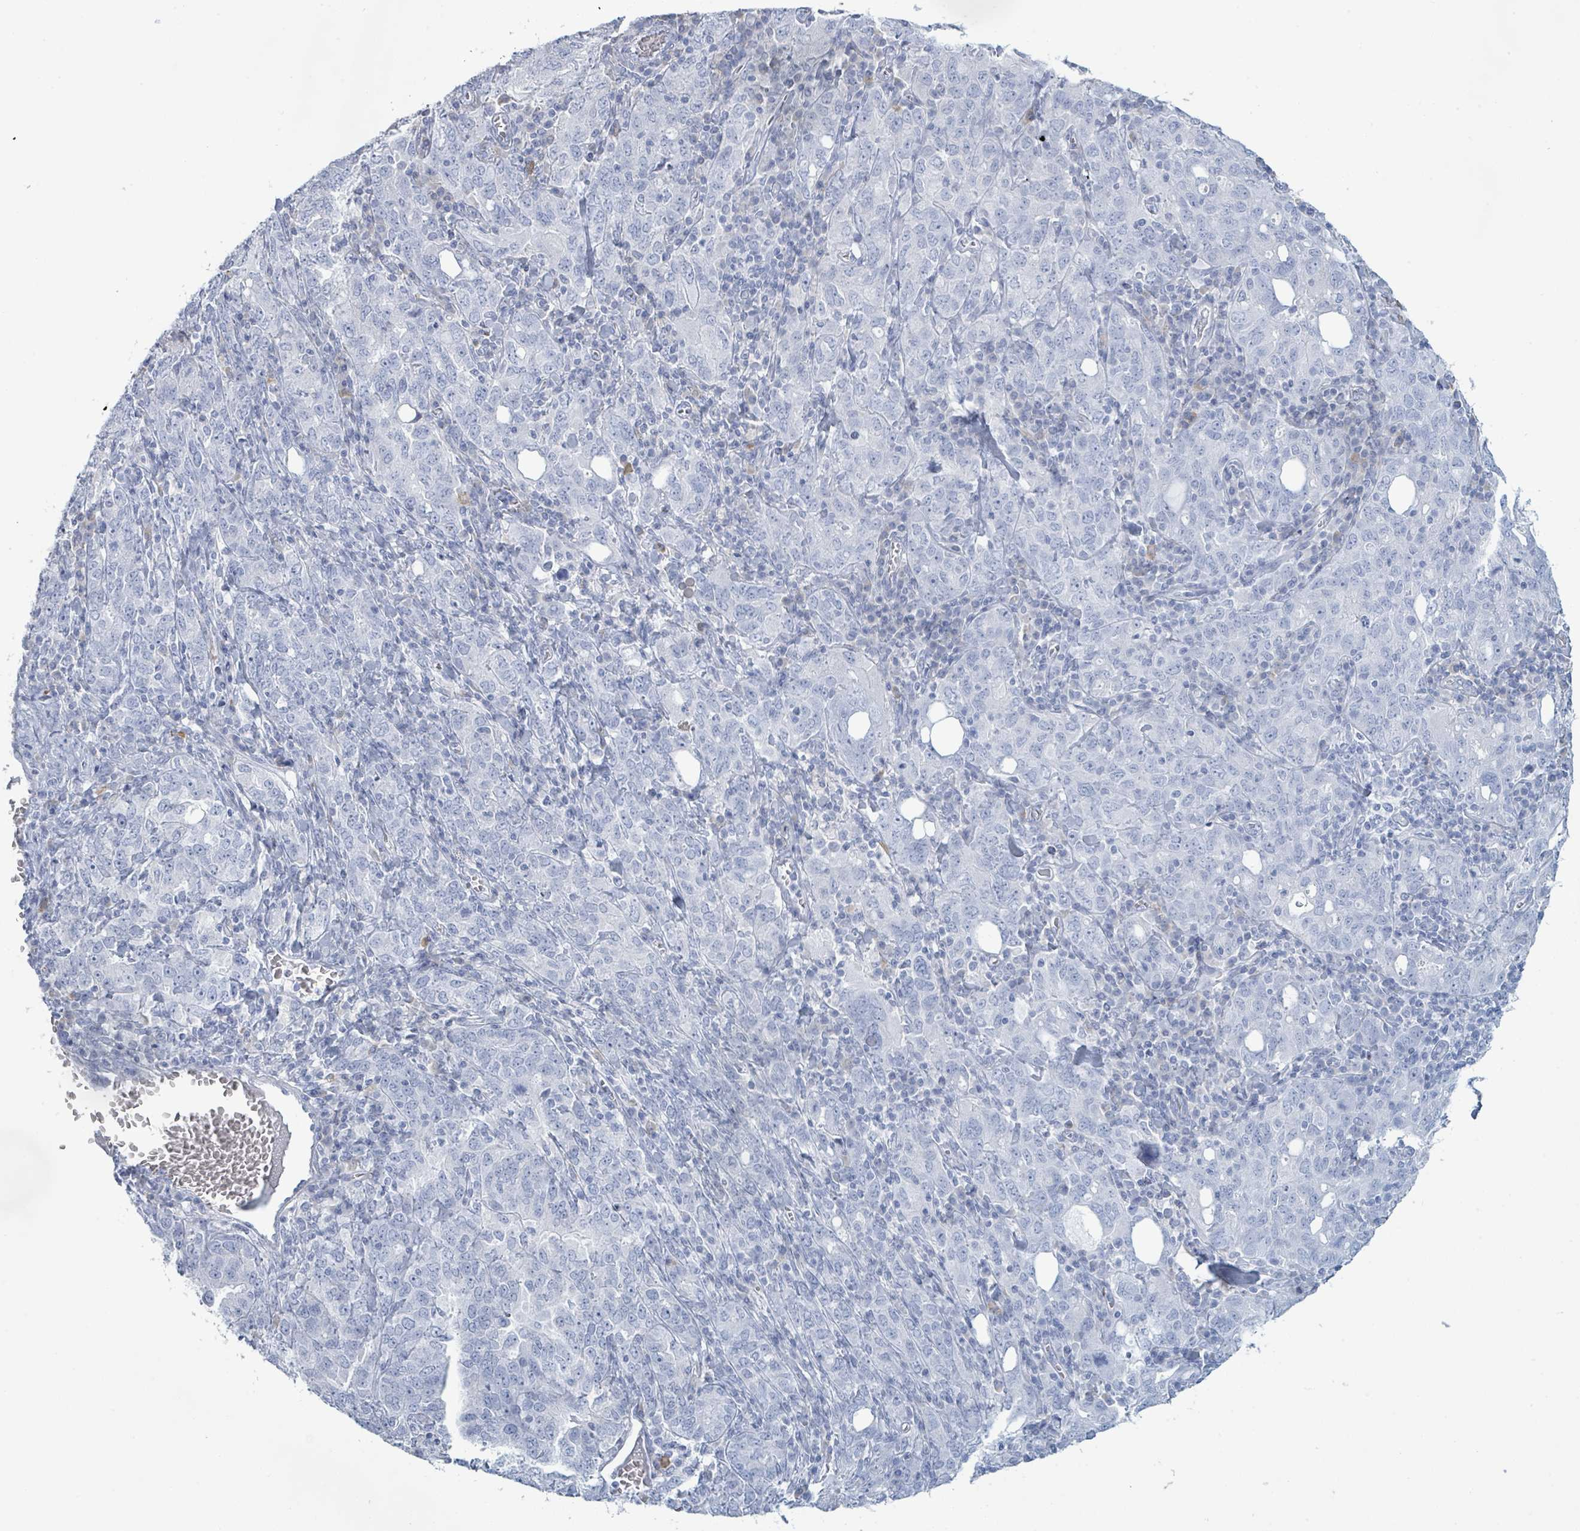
{"staining": {"intensity": "negative", "quantity": "none", "location": "none"}, "tissue": "ovarian cancer", "cell_type": "Tumor cells", "image_type": "cancer", "snomed": [{"axis": "morphology", "description": "Carcinoma, endometroid"}, {"axis": "topography", "description": "Ovary"}], "caption": "DAB immunohistochemical staining of endometroid carcinoma (ovarian) shows no significant positivity in tumor cells.", "gene": "PGA3", "patient": {"sex": "female", "age": 62}}